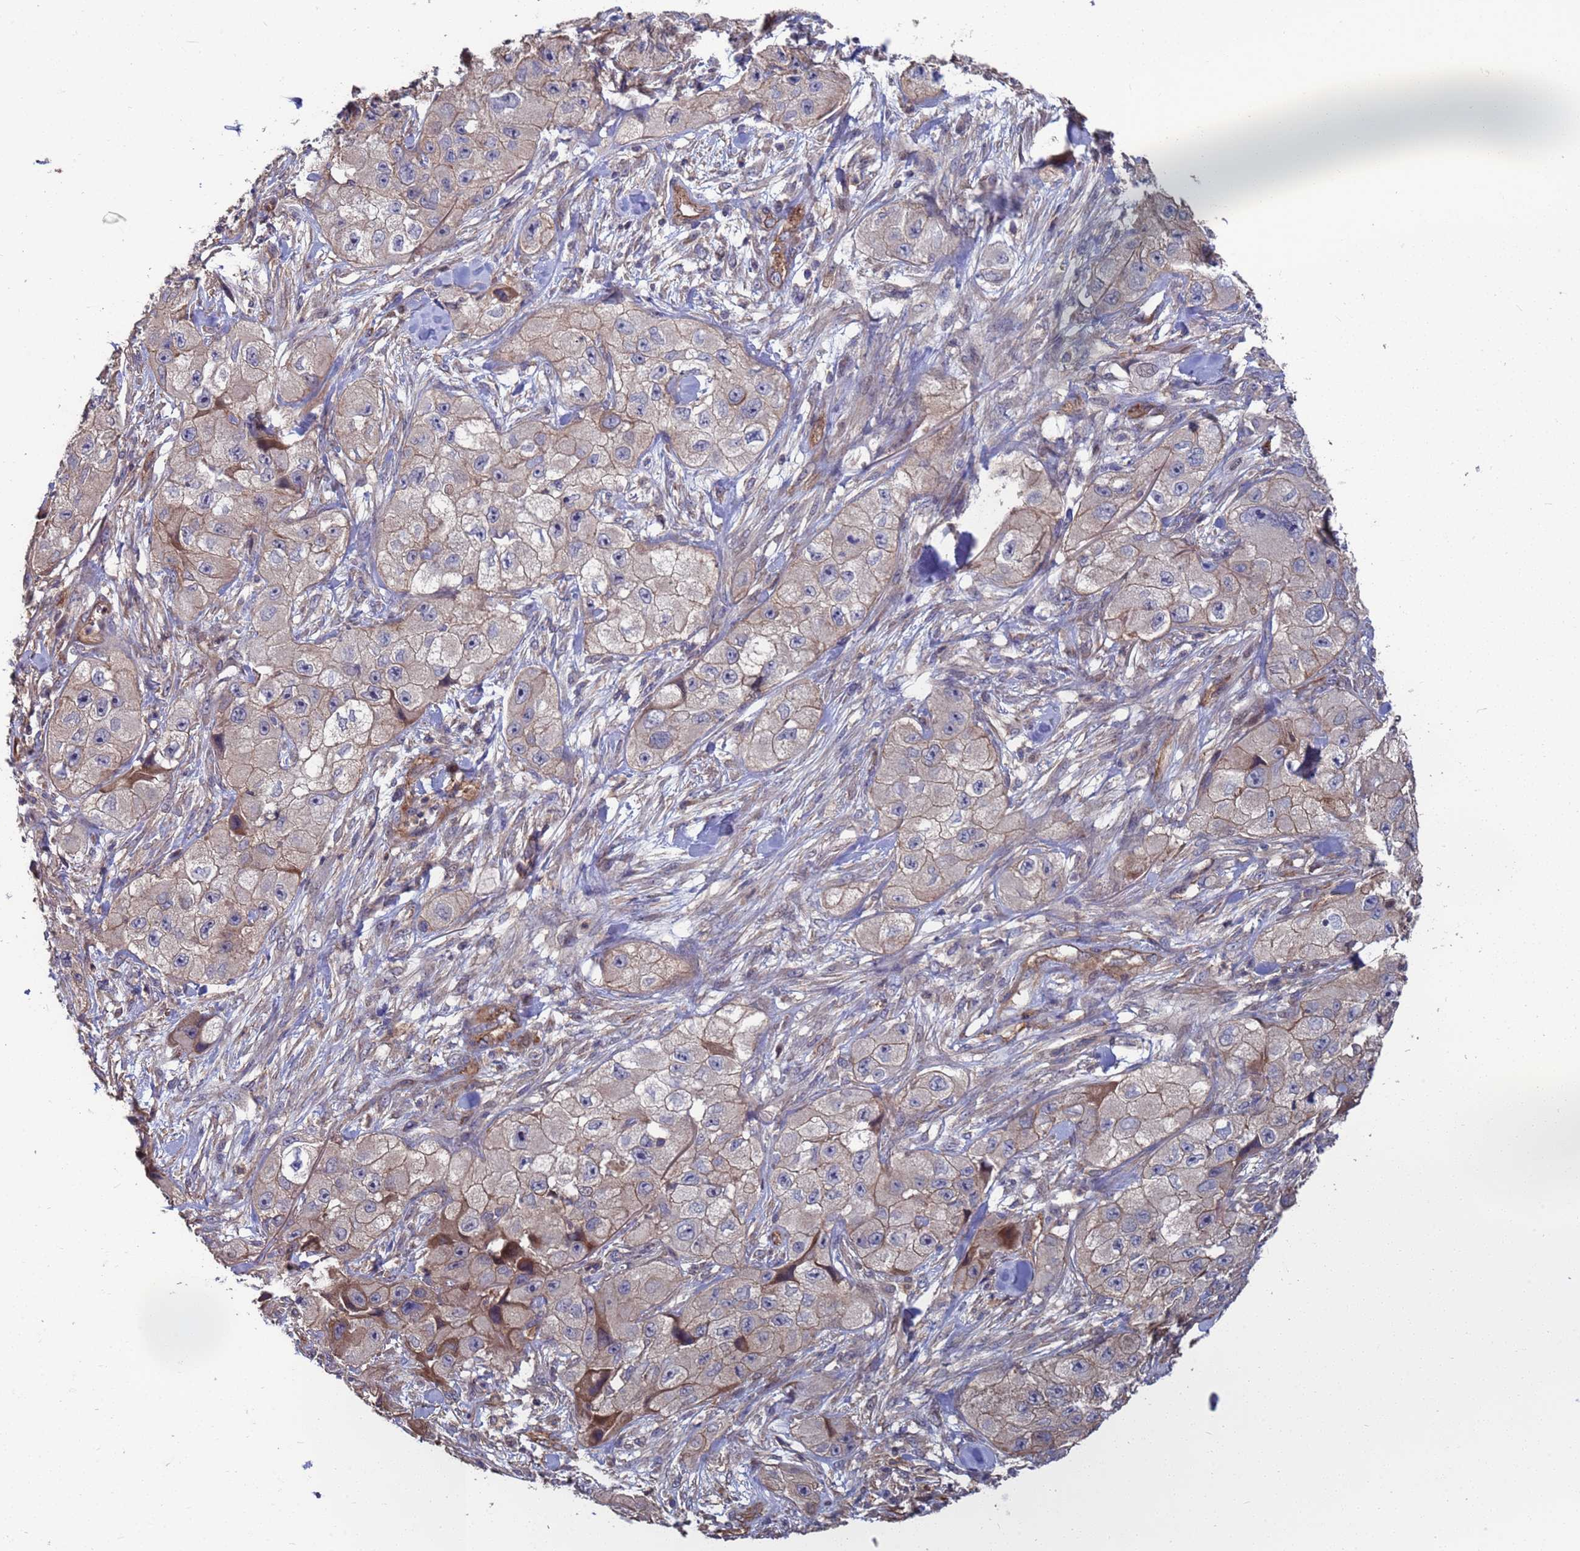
{"staining": {"intensity": "weak", "quantity": "25%-75%", "location": "cytoplasmic/membranous"}, "tissue": "skin cancer", "cell_type": "Tumor cells", "image_type": "cancer", "snomed": [{"axis": "morphology", "description": "Squamous cell carcinoma, NOS"}, {"axis": "topography", "description": "Skin"}, {"axis": "topography", "description": "Subcutis"}], "caption": "Skin cancer was stained to show a protein in brown. There is low levels of weak cytoplasmic/membranous expression in approximately 25%-75% of tumor cells.", "gene": "NDUFAF6", "patient": {"sex": "male", "age": 73}}